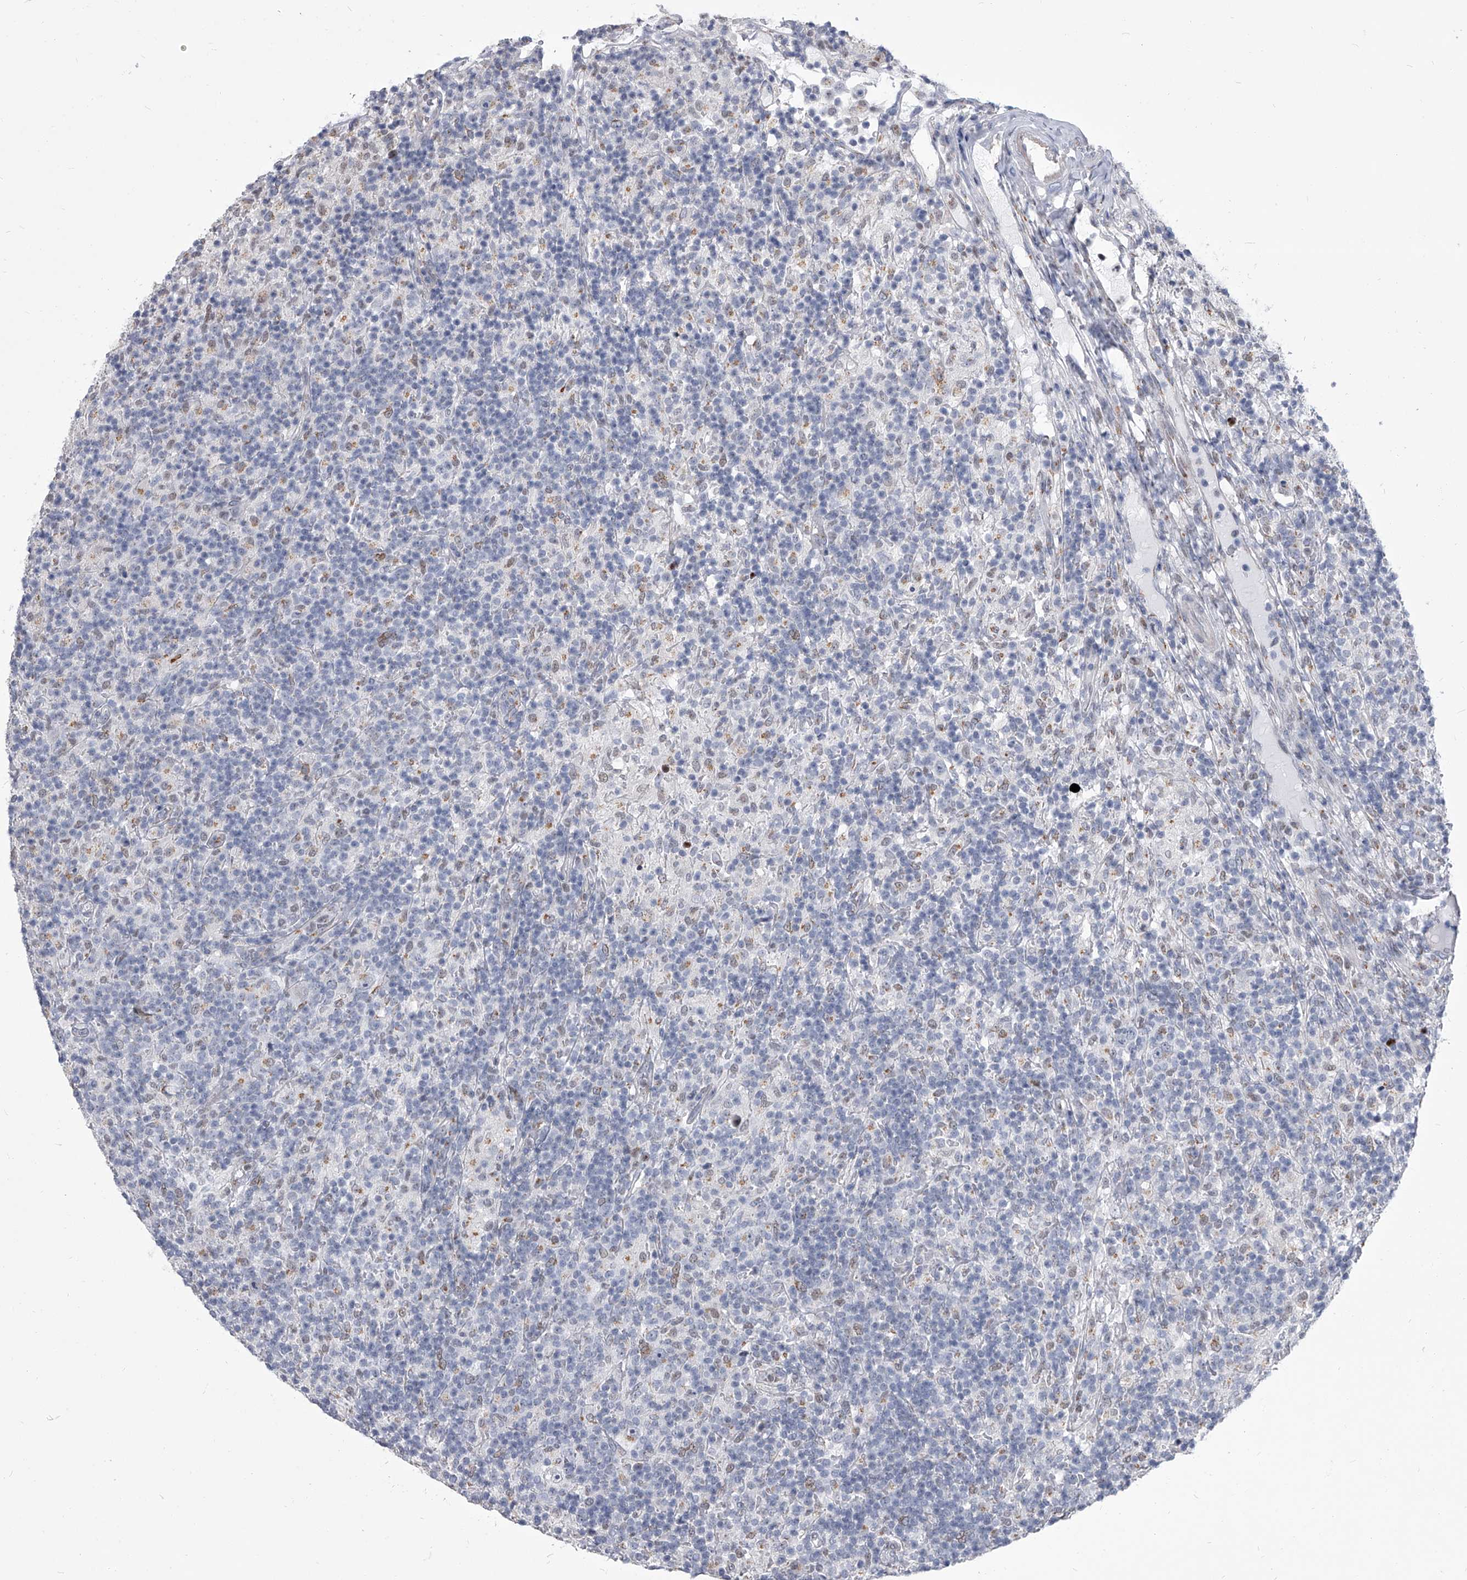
{"staining": {"intensity": "negative", "quantity": "none", "location": "none"}, "tissue": "lymphoma", "cell_type": "Tumor cells", "image_type": "cancer", "snomed": [{"axis": "morphology", "description": "Hodgkin's disease, NOS"}, {"axis": "topography", "description": "Lymph node"}], "caption": "Immunohistochemical staining of lymphoma shows no significant positivity in tumor cells. (DAB immunohistochemistry (IHC) visualized using brightfield microscopy, high magnification).", "gene": "EVA1C", "patient": {"sex": "male", "age": 70}}